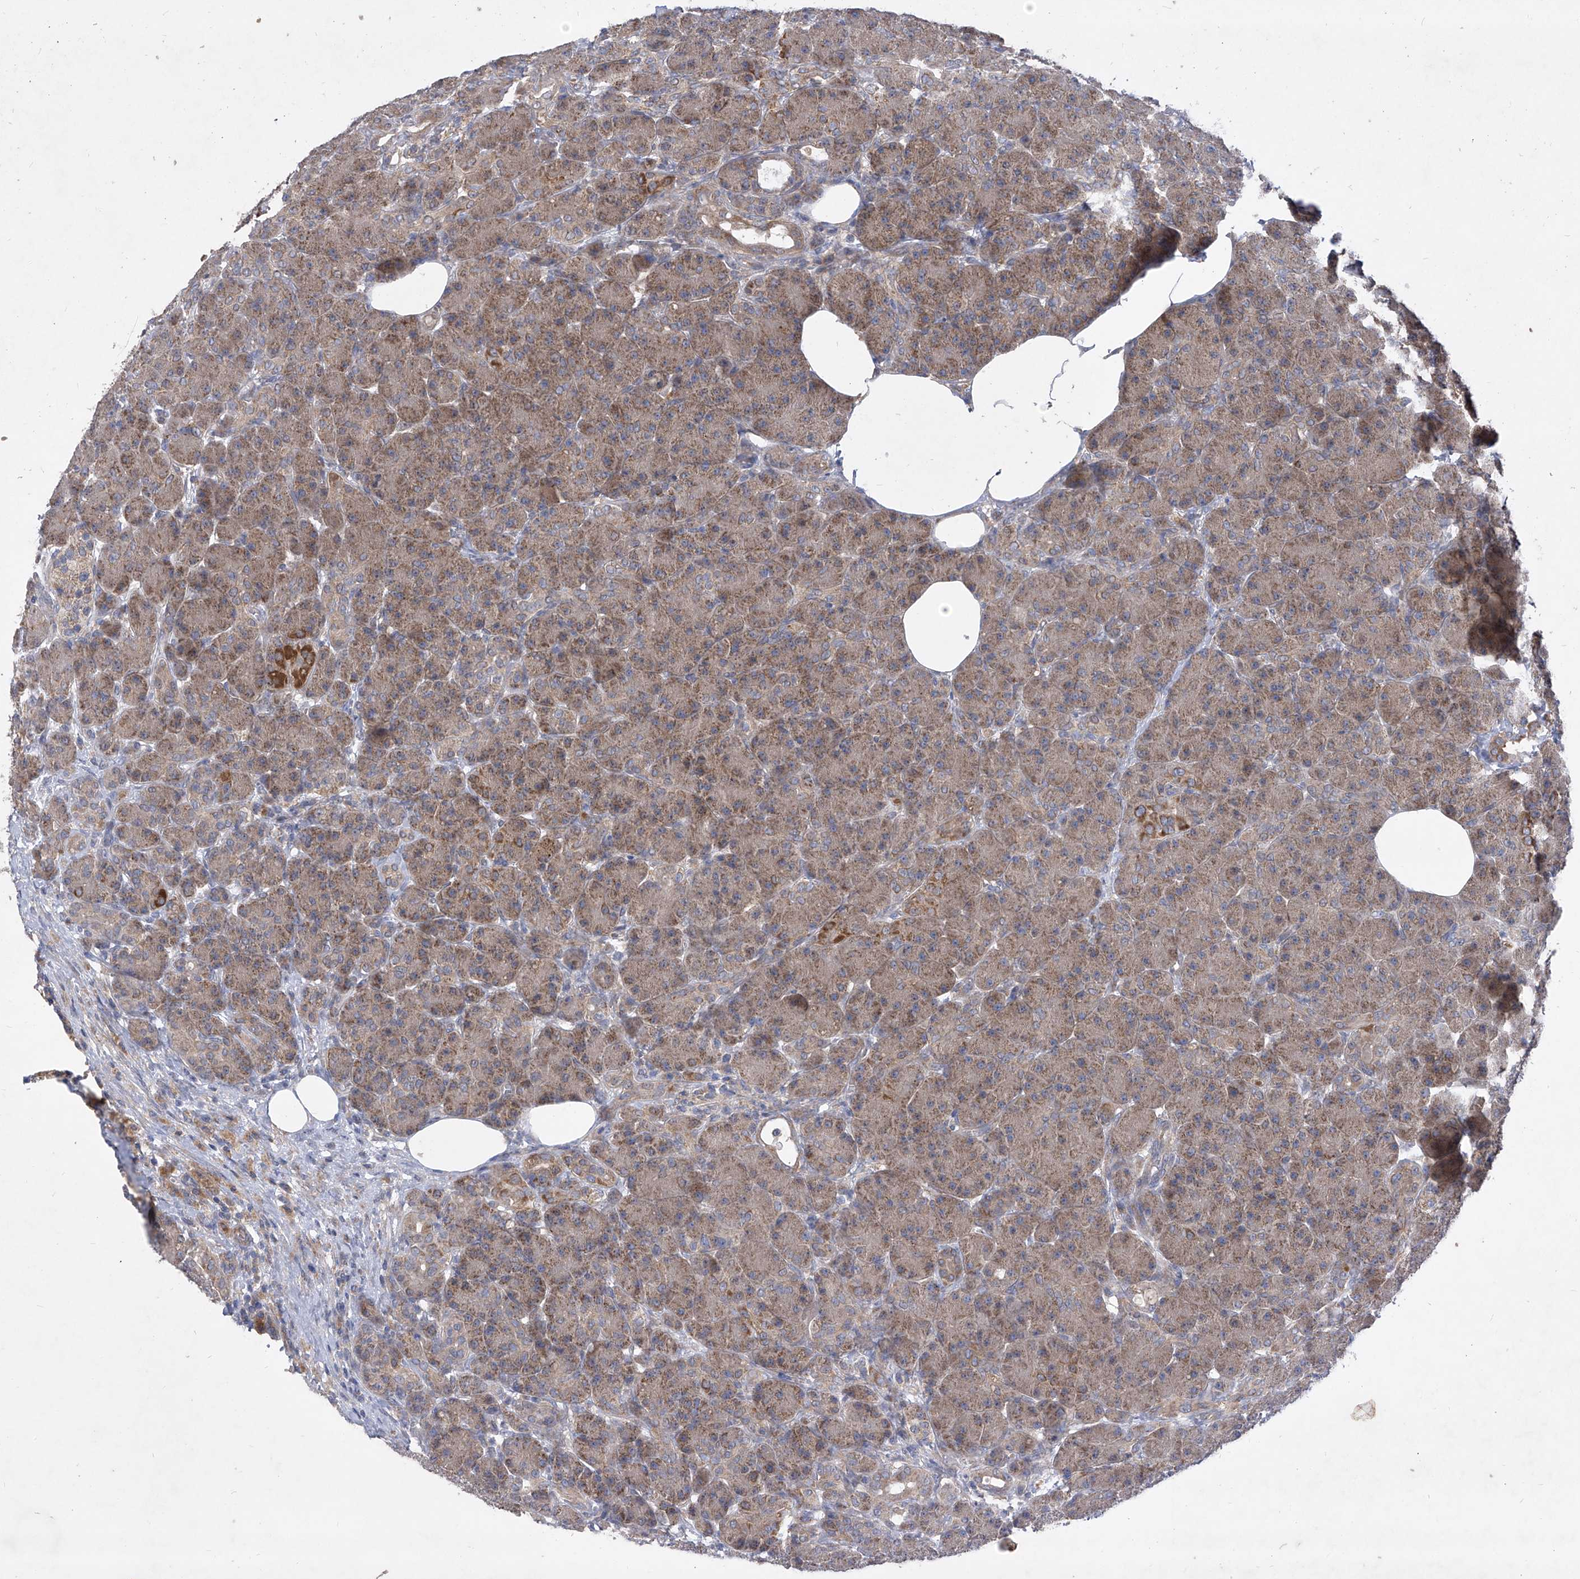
{"staining": {"intensity": "moderate", "quantity": ">75%", "location": "cytoplasmic/membranous"}, "tissue": "pancreas", "cell_type": "Exocrine glandular cells", "image_type": "normal", "snomed": [{"axis": "morphology", "description": "Normal tissue, NOS"}, {"axis": "topography", "description": "Pancreas"}], "caption": "Moderate cytoplasmic/membranous positivity is identified in approximately >75% of exocrine glandular cells in normal pancreas. The protein is shown in brown color, while the nuclei are stained blue.", "gene": "COQ3", "patient": {"sex": "male", "age": 63}}